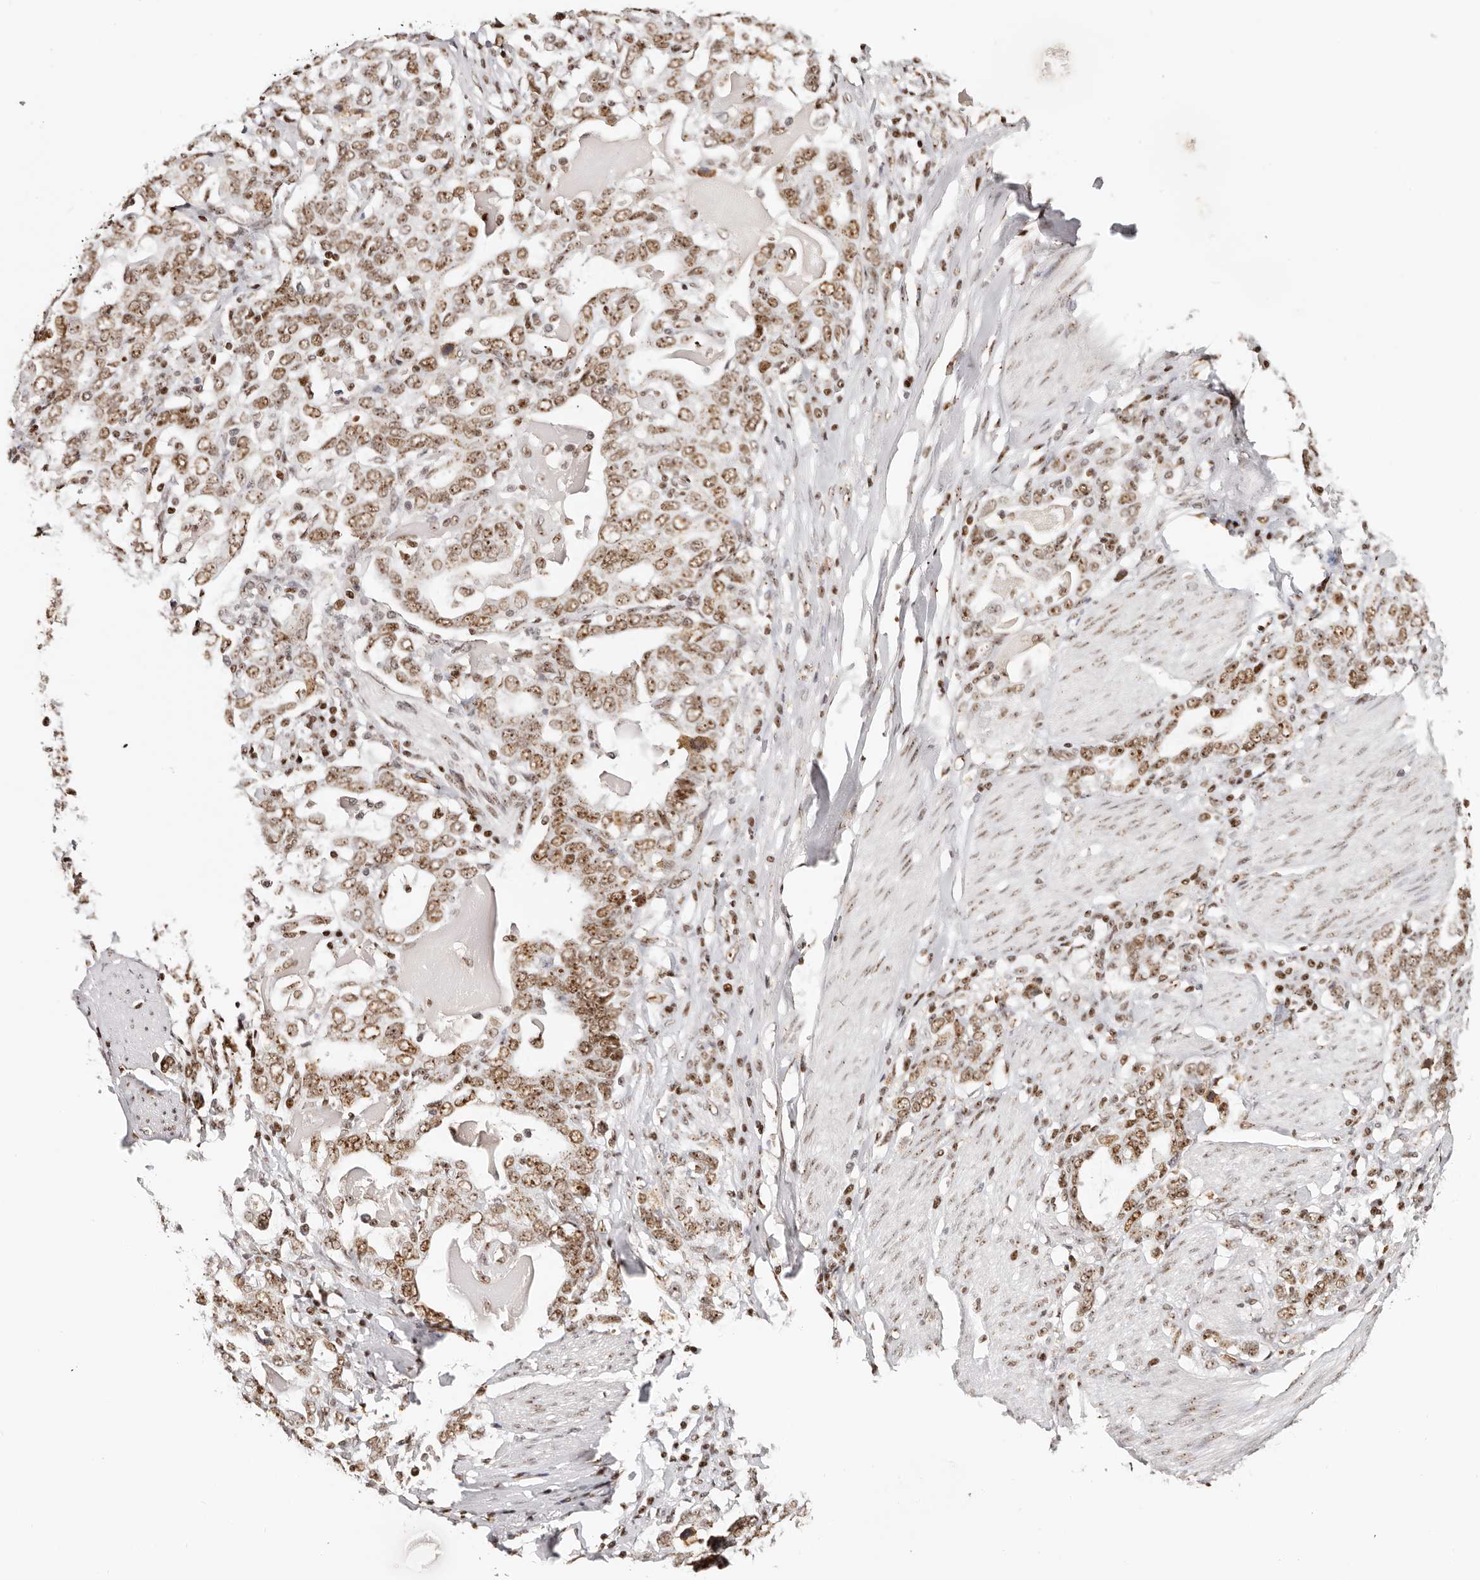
{"staining": {"intensity": "moderate", "quantity": ">75%", "location": "nuclear"}, "tissue": "stomach cancer", "cell_type": "Tumor cells", "image_type": "cancer", "snomed": [{"axis": "morphology", "description": "Adenocarcinoma, NOS"}, {"axis": "topography", "description": "Stomach, upper"}], "caption": "Human stomach cancer (adenocarcinoma) stained with a brown dye demonstrates moderate nuclear positive positivity in approximately >75% of tumor cells.", "gene": "IQGAP3", "patient": {"sex": "male", "age": 62}}